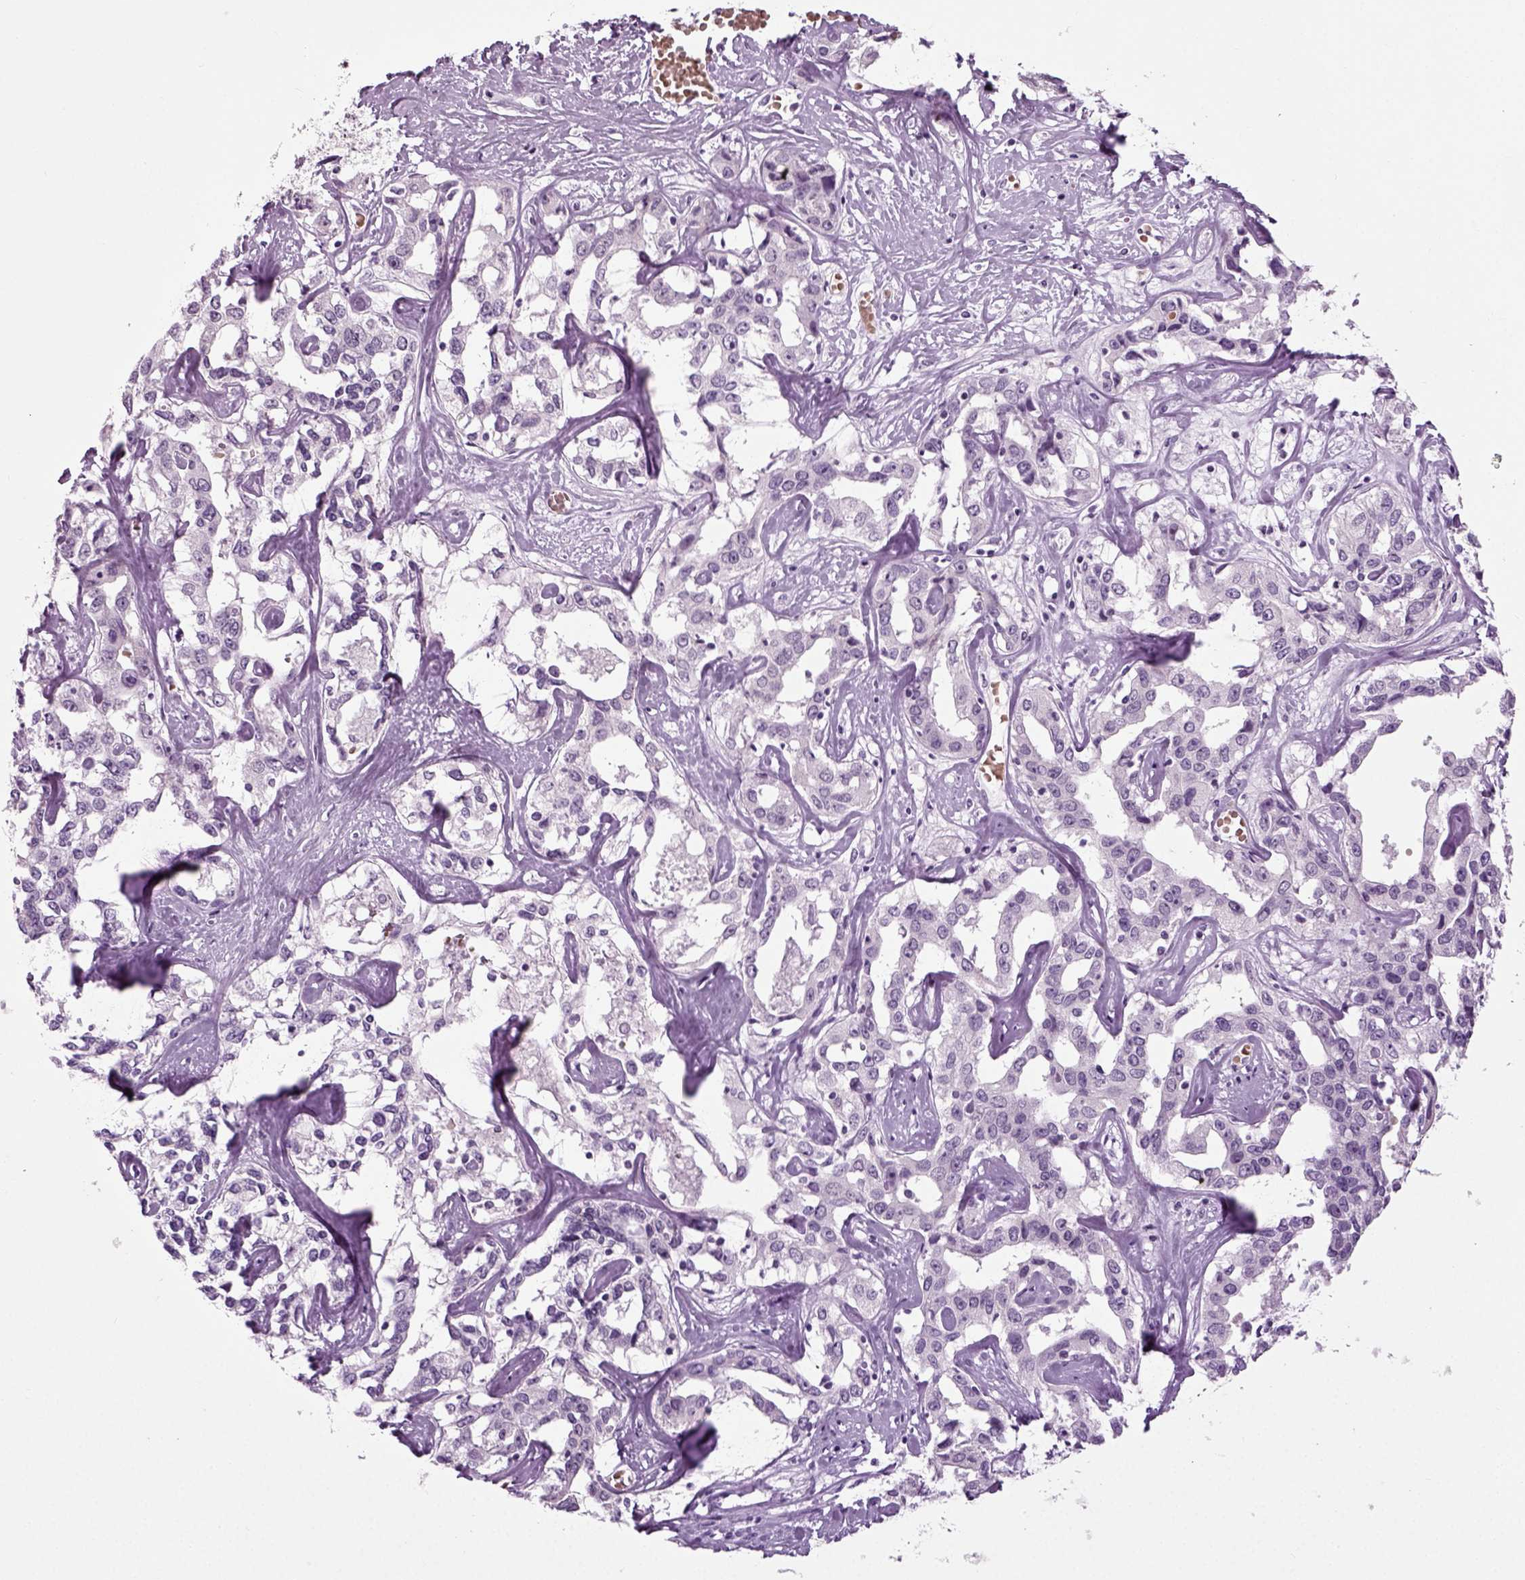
{"staining": {"intensity": "negative", "quantity": "none", "location": "none"}, "tissue": "liver cancer", "cell_type": "Tumor cells", "image_type": "cancer", "snomed": [{"axis": "morphology", "description": "Cholangiocarcinoma"}, {"axis": "topography", "description": "Liver"}], "caption": "Tumor cells are negative for protein expression in human liver cancer (cholangiocarcinoma).", "gene": "ZC2HC1C", "patient": {"sex": "male", "age": 59}}